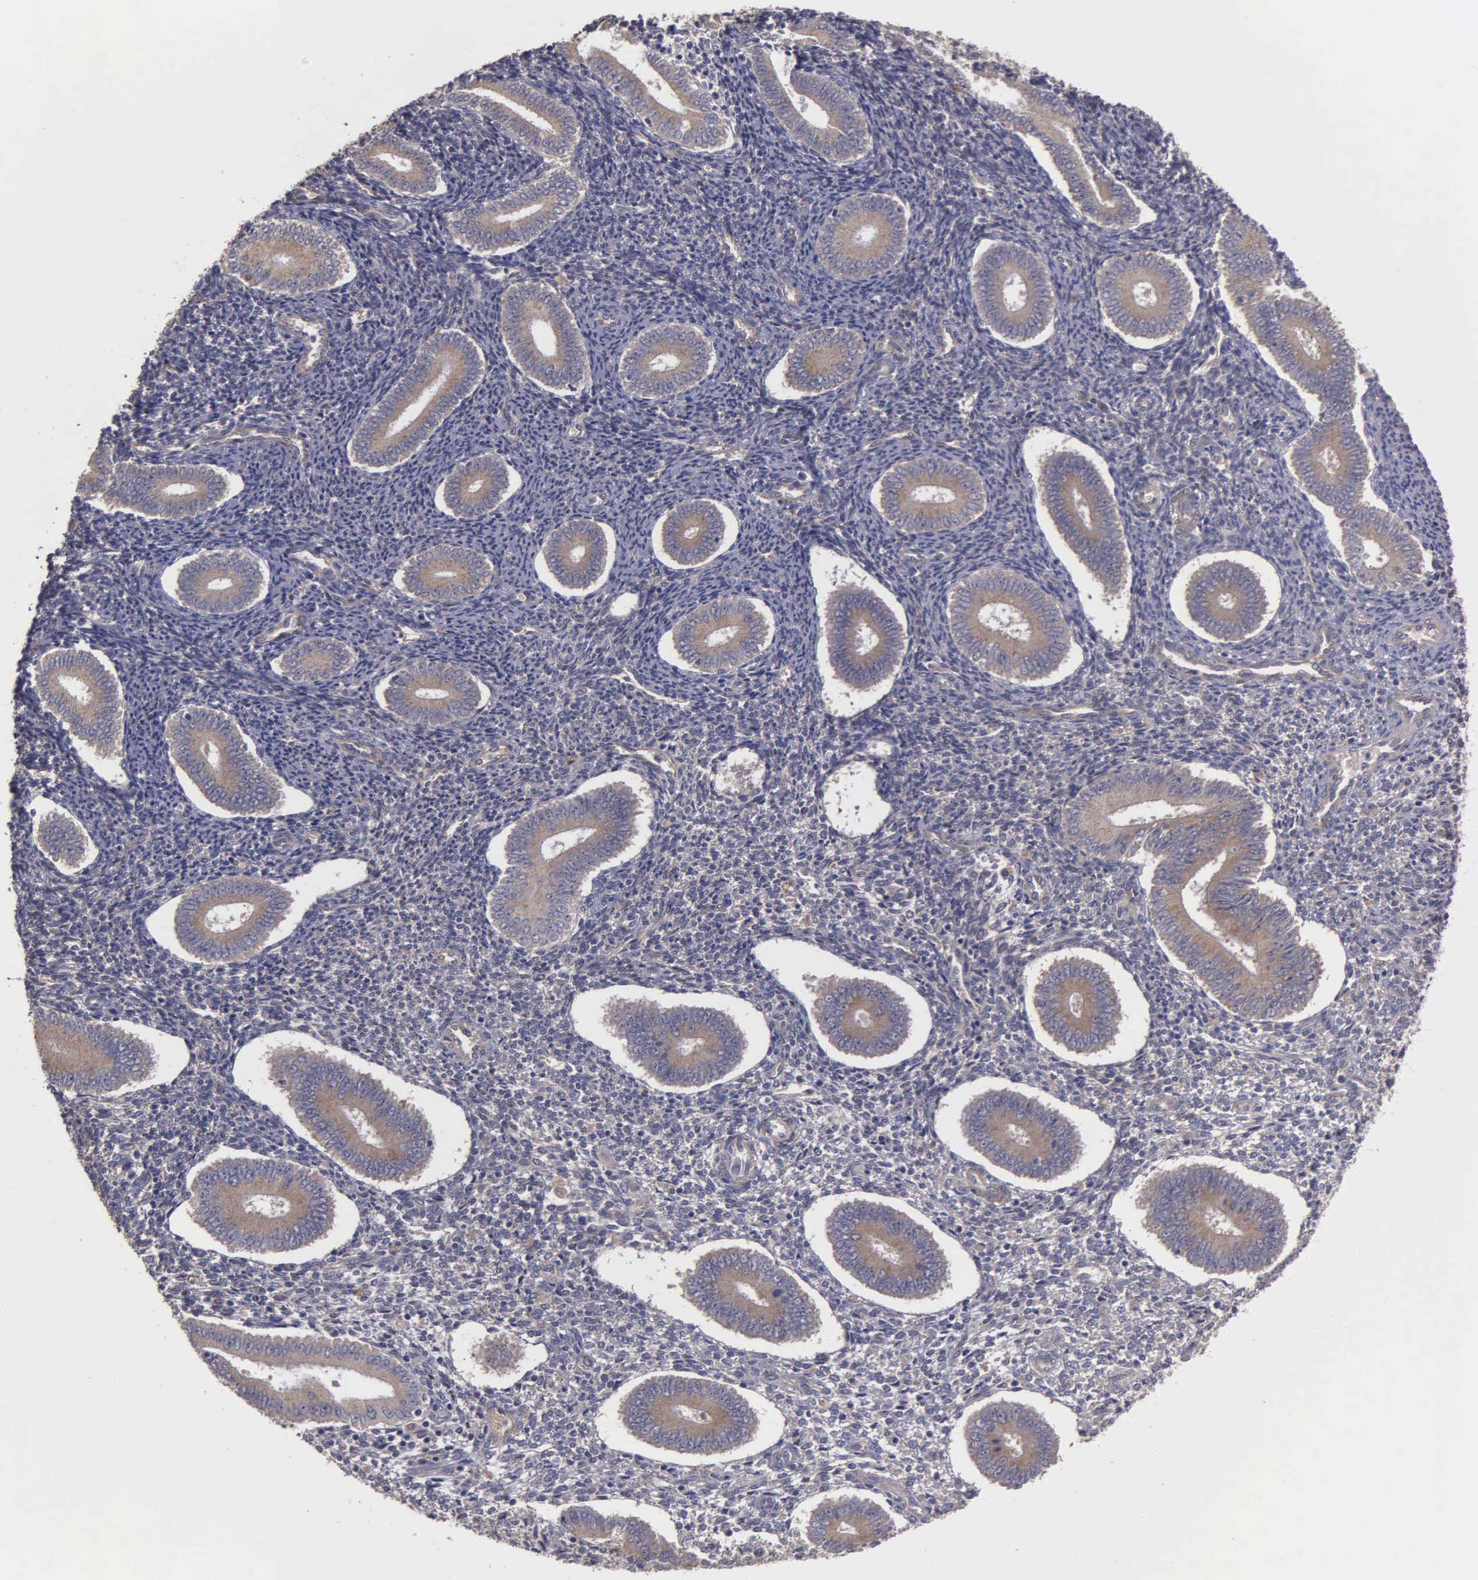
{"staining": {"intensity": "negative", "quantity": "none", "location": "none"}, "tissue": "endometrium", "cell_type": "Cells in endometrial stroma", "image_type": "normal", "snomed": [{"axis": "morphology", "description": "Normal tissue, NOS"}, {"axis": "topography", "description": "Endometrium"}], "caption": "High power microscopy histopathology image of an immunohistochemistry photomicrograph of benign endometrium, revealing no significant positivity in cells in endometrial stroma. (Stains: DAB immunohistochemistry (IHC) with hematoxylin counter stain, Microscopy: brightfield microscopy at high magnification).", "gene": "RTL10", "patient": {"sex": "female", "age": 35}}